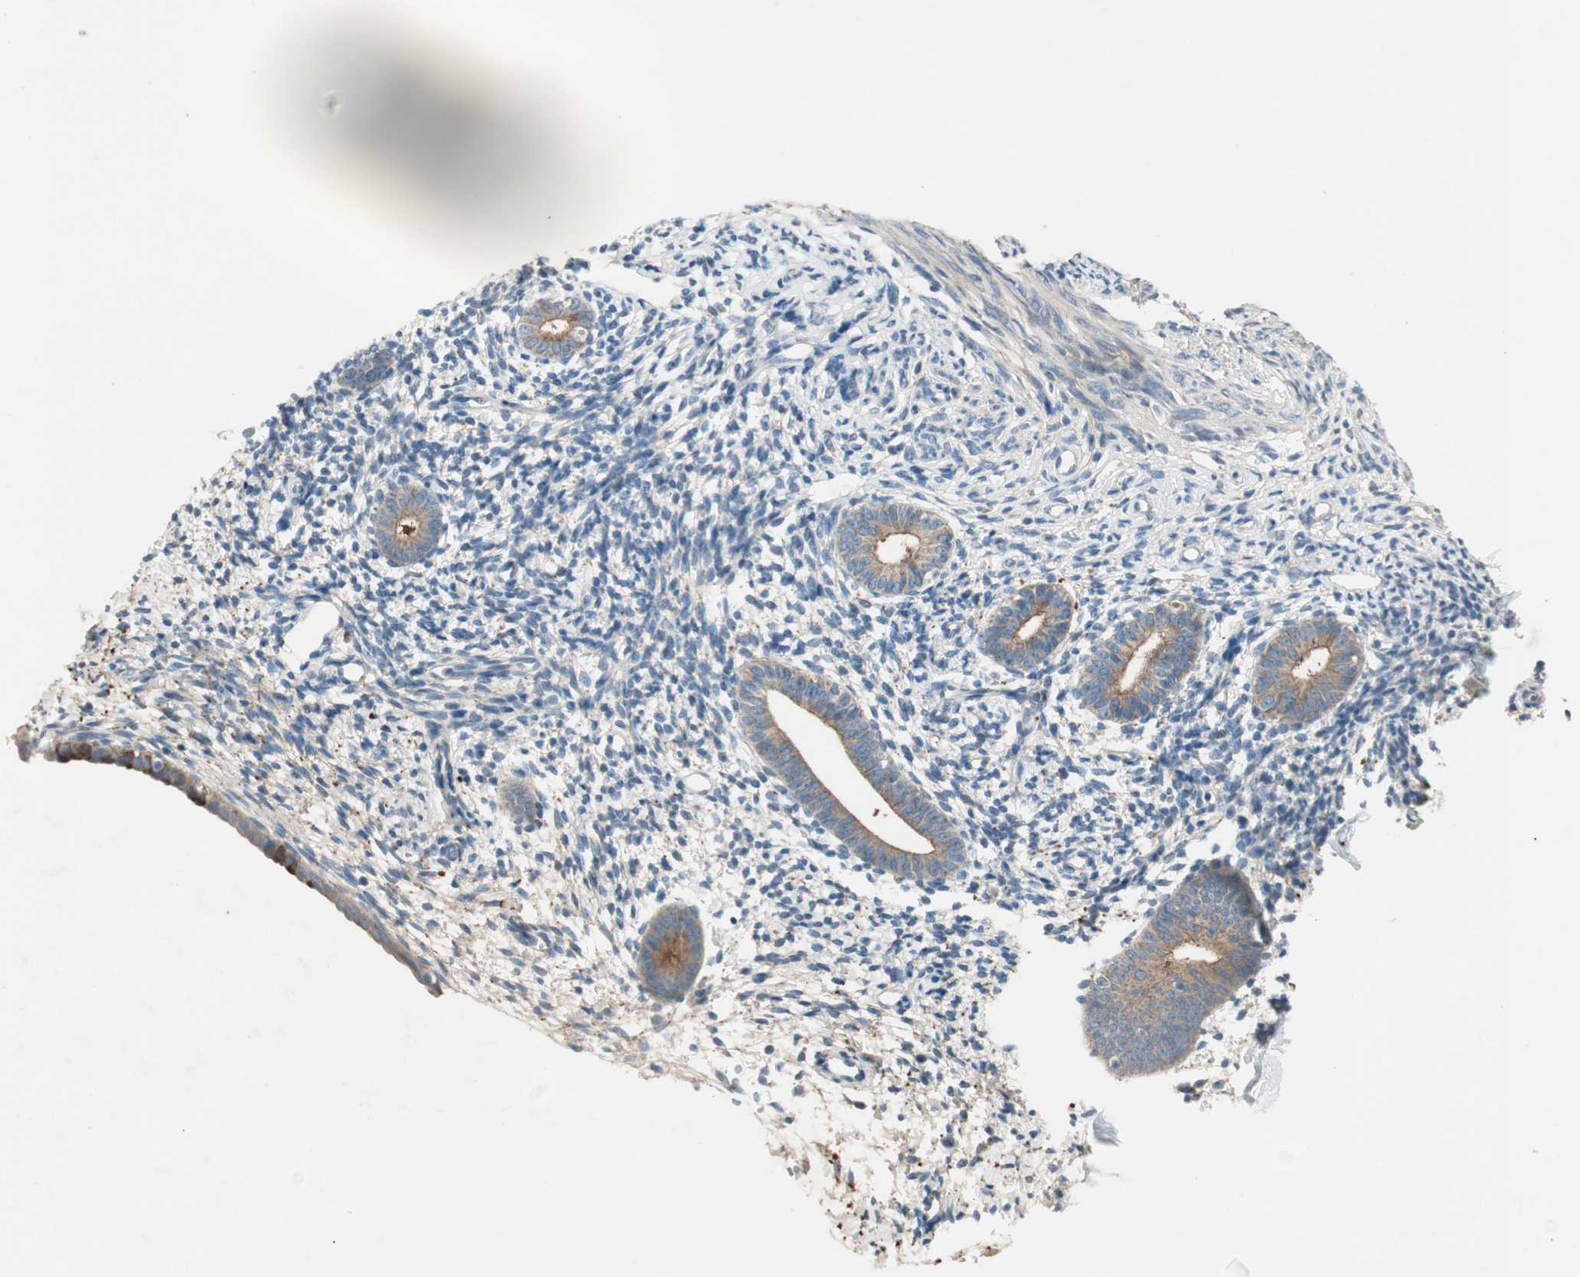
{"staining": {"intensity": "negative", "quantity": "none", "location": "none"}, "tissue": "endometrium", "cell_type": "Cells in endometrial stroma", "image_type": "normal", "snomed": [{"axis": "morphology", "description": "Normal tissue, NOS"}, {"axis": "topography", "description": "Endometrium"}], "caption": "Cells in endometrial stroma are negative for brown protein staining in normal endometrium. (DAB immunohistochemistry, high magnification).", "gene": "APOO", "patient": {"sex": "female", "age": 71}}